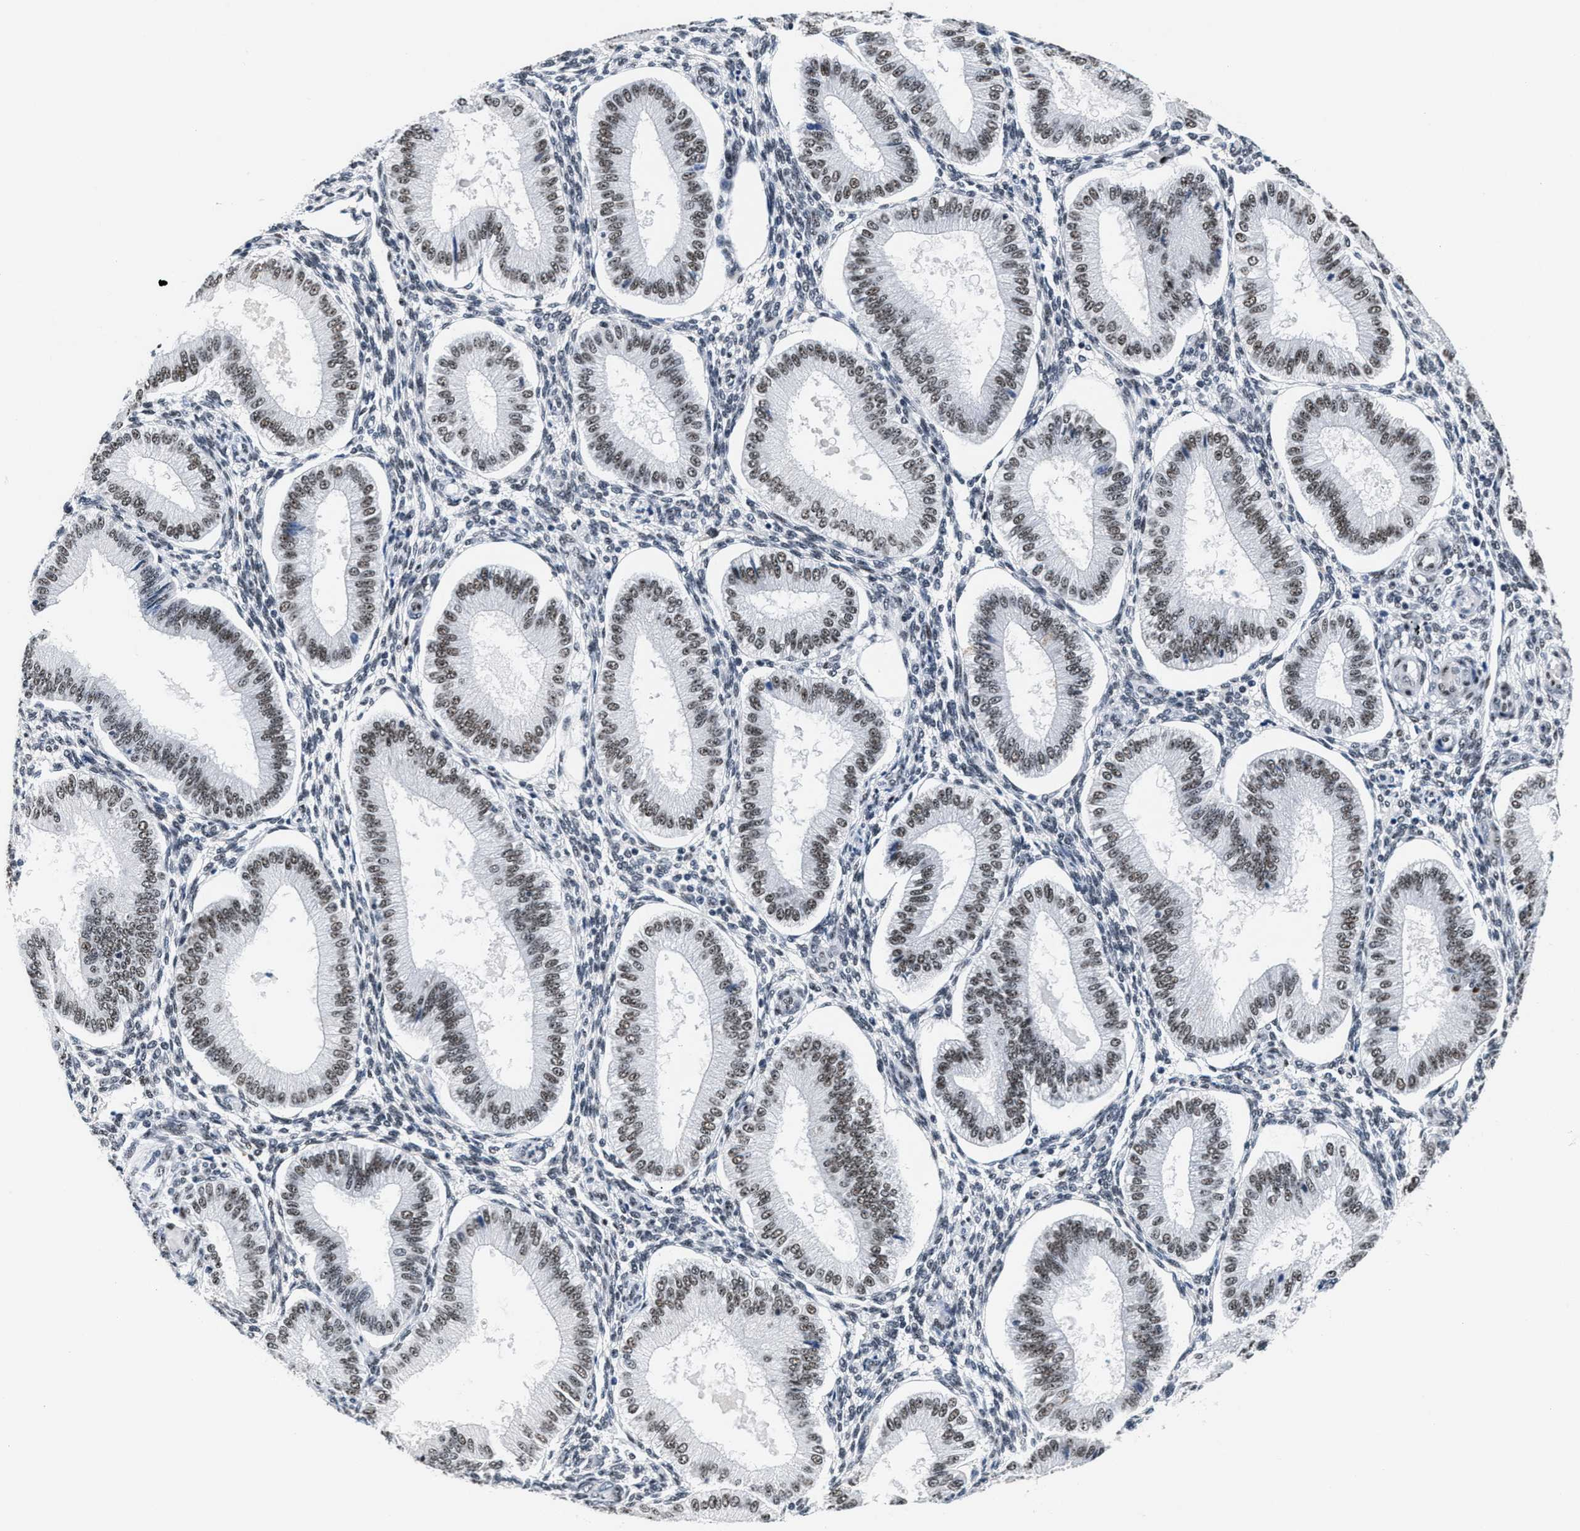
{"staining": {"intensity": "negative", "quantity": "none", "location": "none"}, "tissue": "endometrium", "cell_type": "Cells in endometrial stroma", "image_type": "normal", "snomed": [{"axis": "morphology", "description": "Normal tissue, NOS"}, {"axis": "topography", "description": "Endometrium"}], "caption": "This is a image of immunohistochemistry staining of unremarkable endometrium, which shows no expression in cells in endometrial stroma.", "gene": "RAD50", "patient": {"sex": "female", "age": 39}}